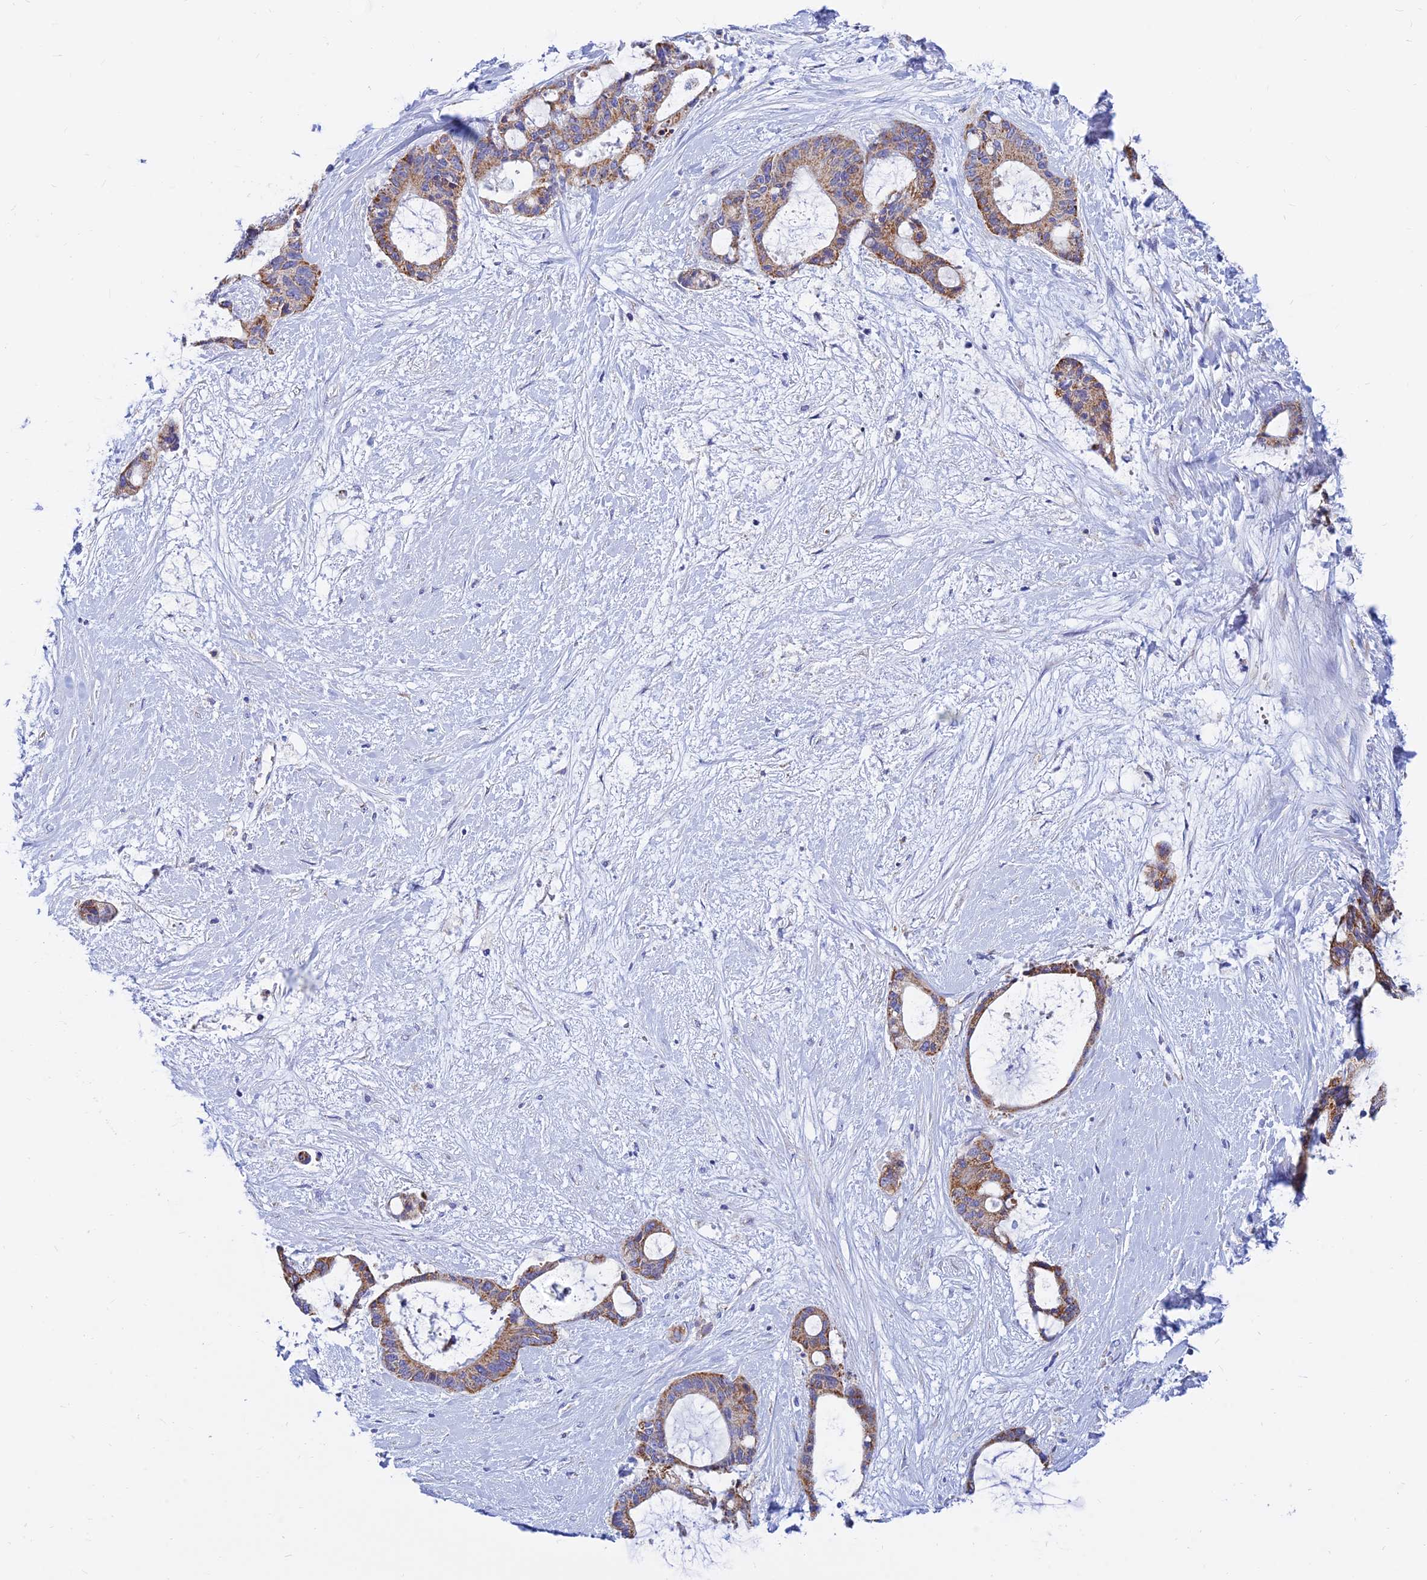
{"staining": {"intensity": "moderate", "quantity": ">75%", "location": "cytoplasmic/membranous"}, "tissue": "liver cancer", "cell_type": "Tumor cells", "image_type": "cancer", "snomed": [{"axis": "morphology", "description": "Normal tissue, NOS"}, {"axis": "morphology", "description": "Cholangiocarcinoma"}, {"axis": "topography", "description": "Liver"}, {"axis": "topography", "description": "Peripheral nerve tissue"}], "caption": "The micrograph exhibits a brown stain indicating the presence of a protein in the cytoplasmic/membranous of tumor cells in liver cancer.", "gene": "MGST1", "patient": {"sex": "female", "age": 73}}